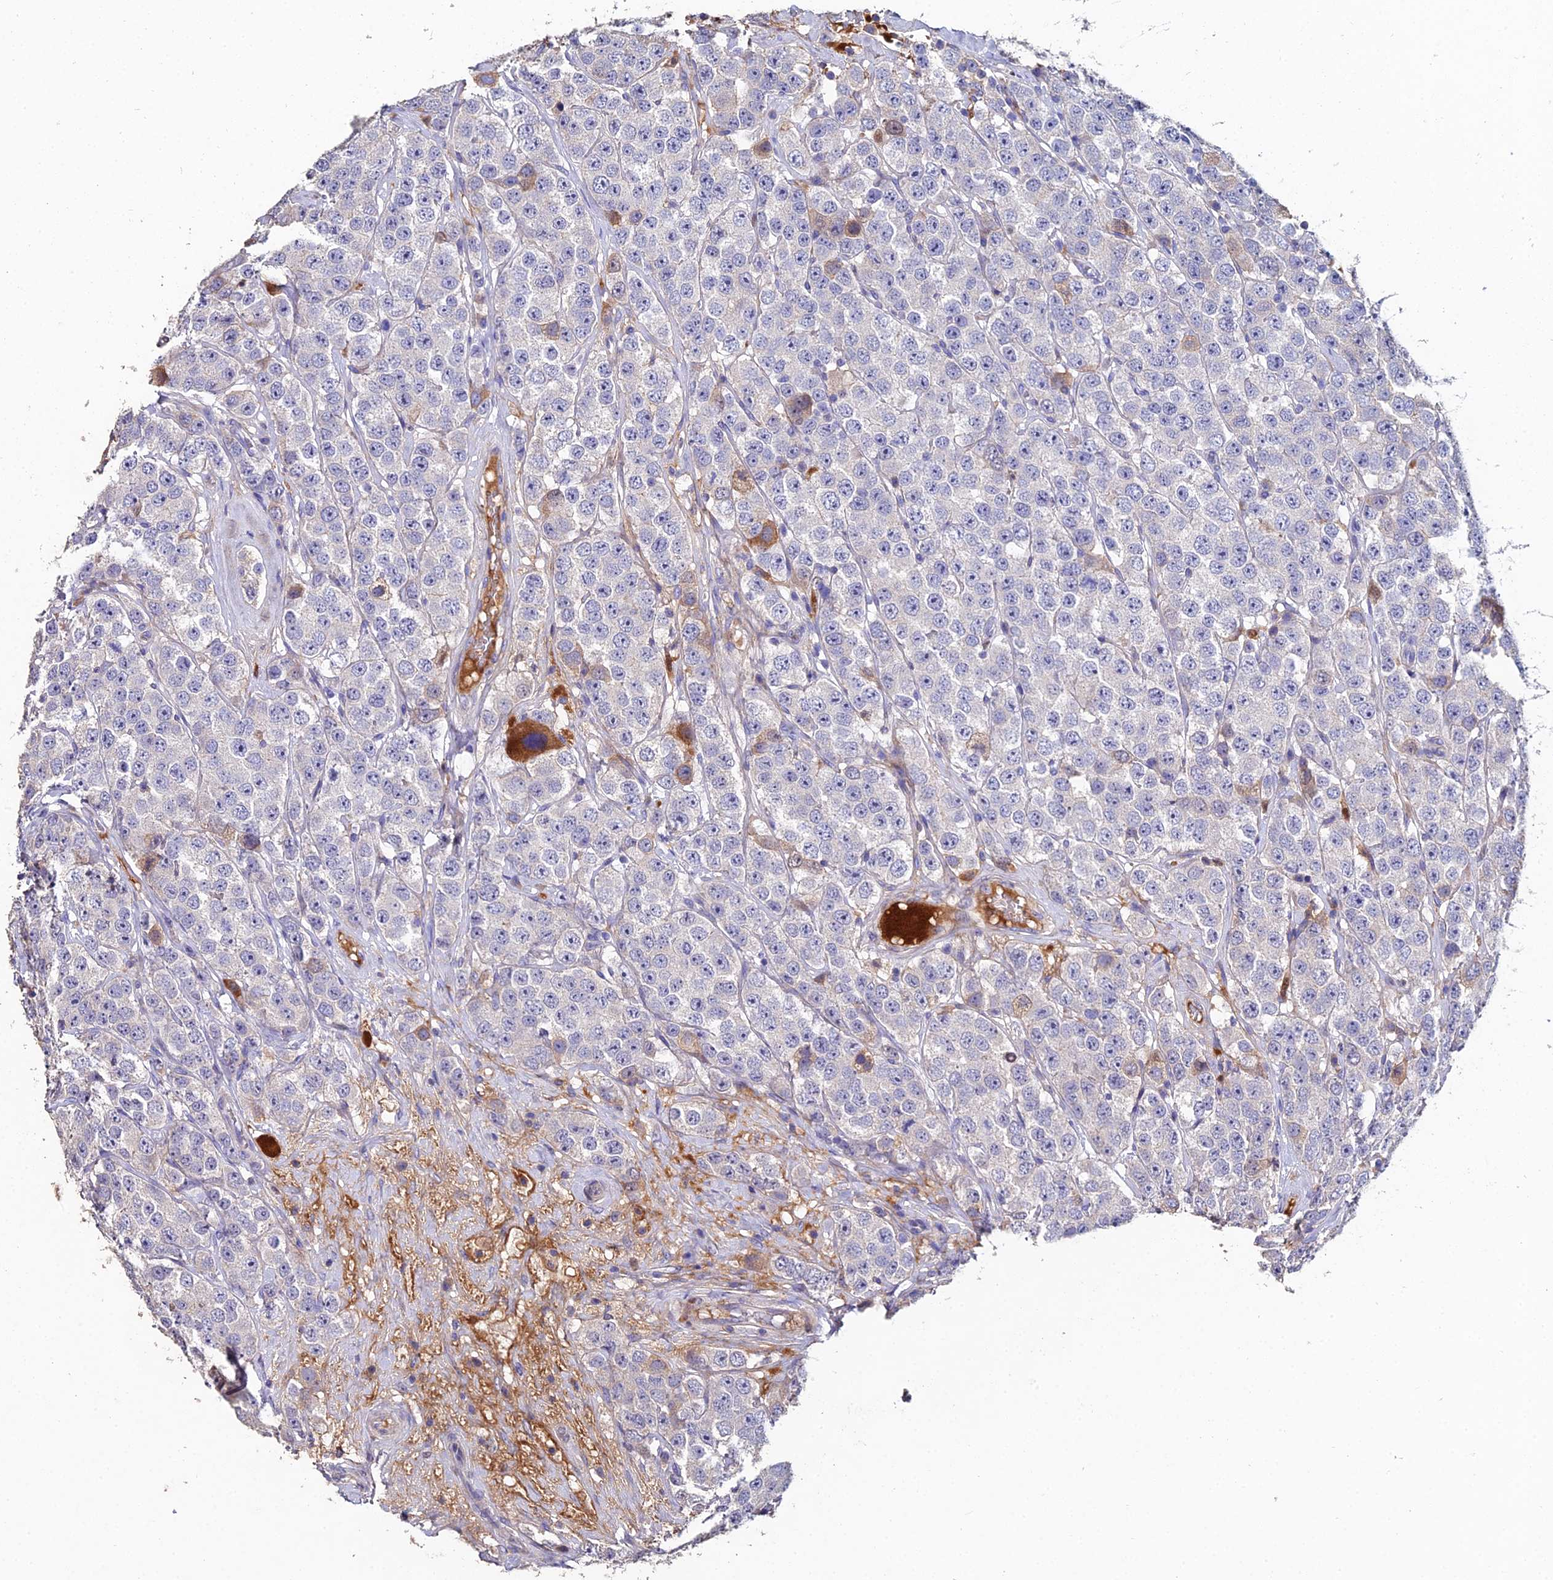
{"staining": {"intensity": "moderate", "quantity": "<25%", "location": "cytoplasmic/membranous"}, "tissue": "testis cancer", "cell_type": "Tumor cells", "image_type": "cancer", "snomed": [{"axis": "morphology", "description": "Seminoma, NOS"}, {"axis": "topography", "description": "Testis"}], "caption": "Brown immunohistochemical staining in testis cancer reveals moderate cytoplasmic/membranous positivity in about <25% of tumor cells. The protein is stained brown, and the nuclei are stained in blue (DAB IHC with brightfield microscopy, high magnification).", "gene": "ESRRG", "patient": {"sex": "male", "age": 28}}